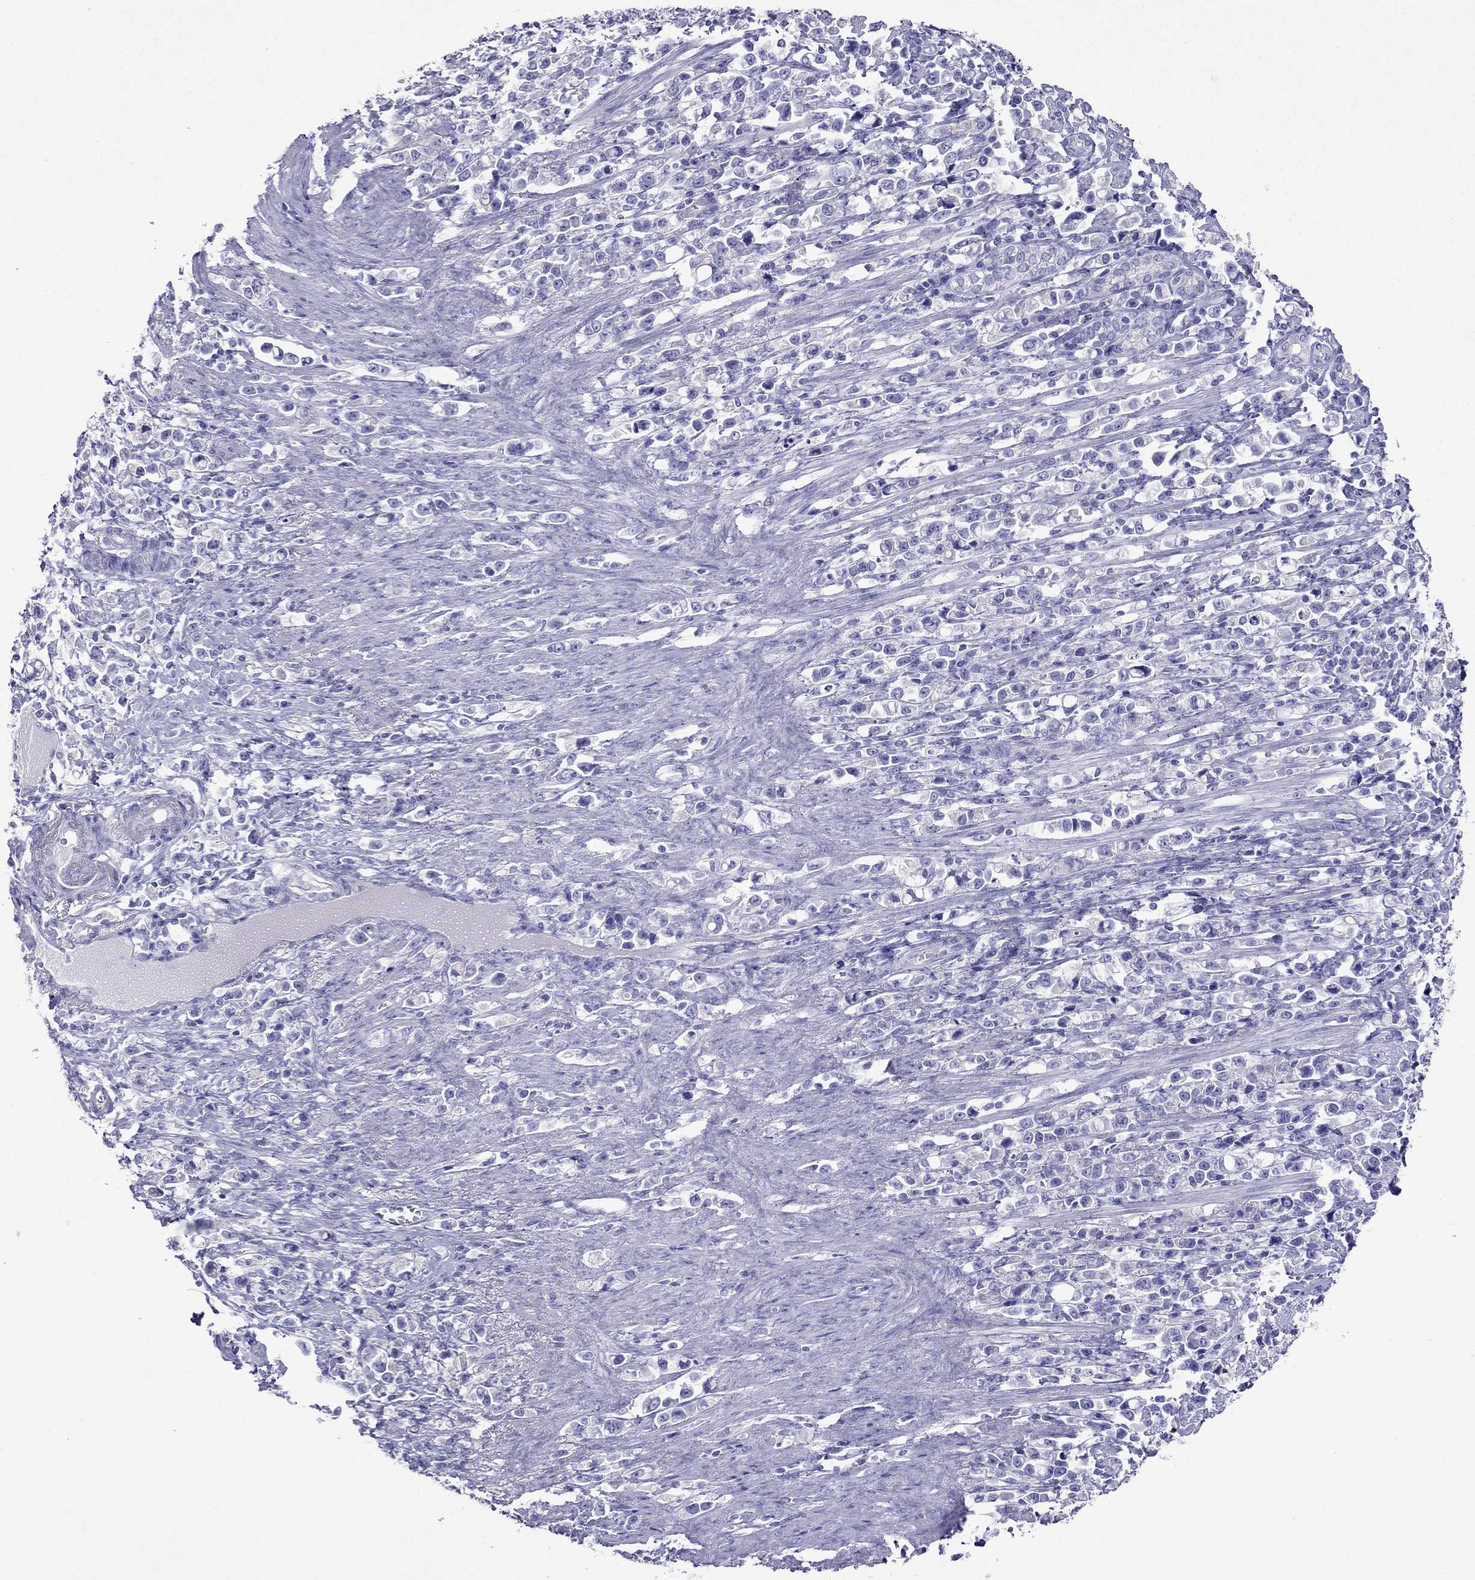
{"staining": {"intensity": "negative", "quantity": "none", "location": "none"}, "tissue": "stomach cancer", "cell_type": "Tumor cells", "image_type": "cancer", "snomed": [{"axis": "morphology", "description": "Adenocarcinoma, NOS"}, {"axis": "topography", "description": "Stomach"}], "caption": "This is a image of IHC staining of stomach cancer (adenocarcinoma), which shows no positivity in tumor cells.", "gene": "TDRD1", "patient": {"sex": "male", "age": 63}}